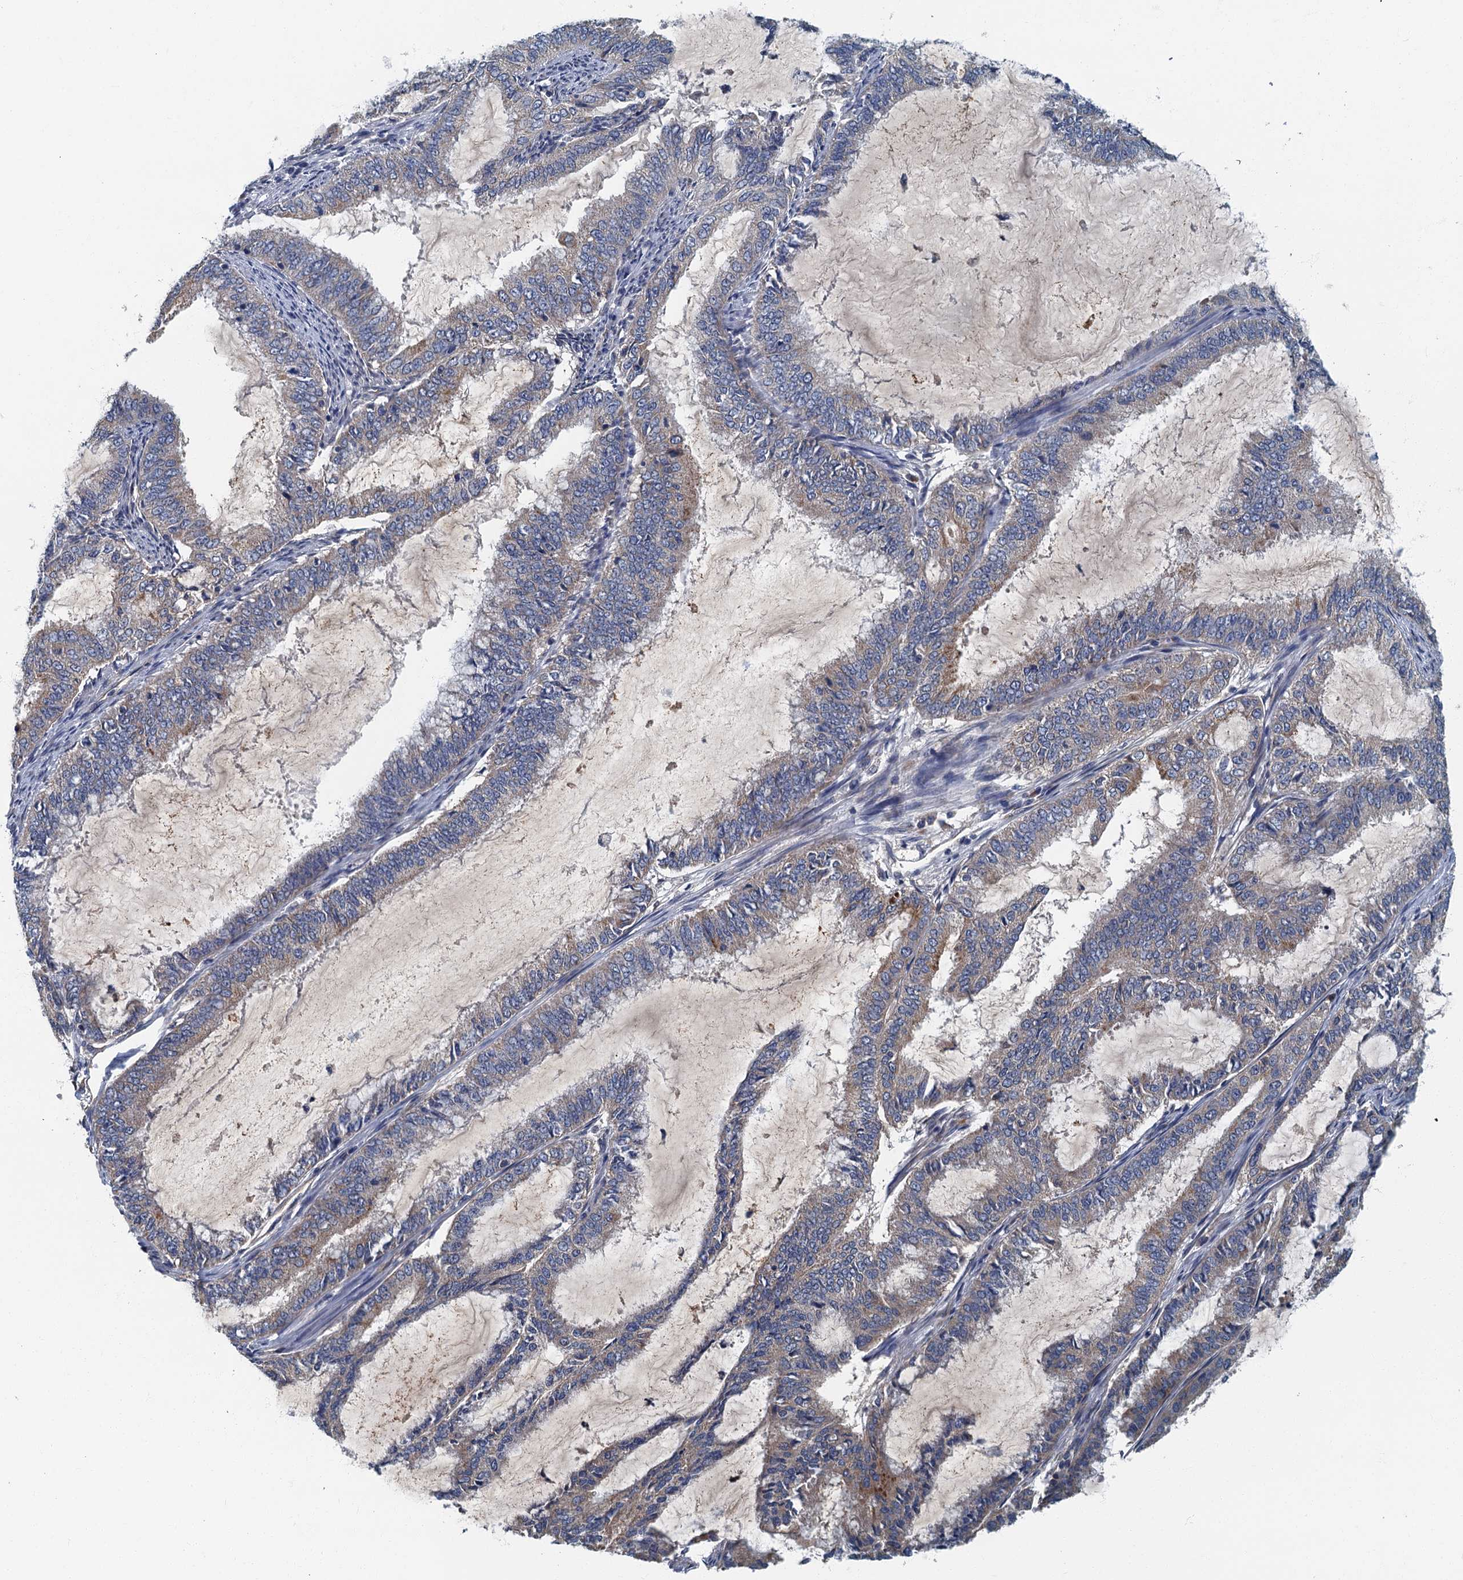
{"staining": {"intensity": "moderate", "quantity": "<25%", "location": "cytoplasmic/membranous"}, "tissue": "endometrial cancer", "cell_type": "Tumor cells", "image_type": "cancer", "snomed": [{"axis": "morphology", "description": "Adenocarcinoma, NOS"}, {"axis": "topography", "description": "Endometrium"}], "caption": "Human adenocarcinoma (endometrial) stained for a protein (brown) shows moderate cytoplasmic/membranous positive expression in approximately <25% of tumor cells.", "gene": "DDX49", "patient": {"sex": "female", "age": 51}}